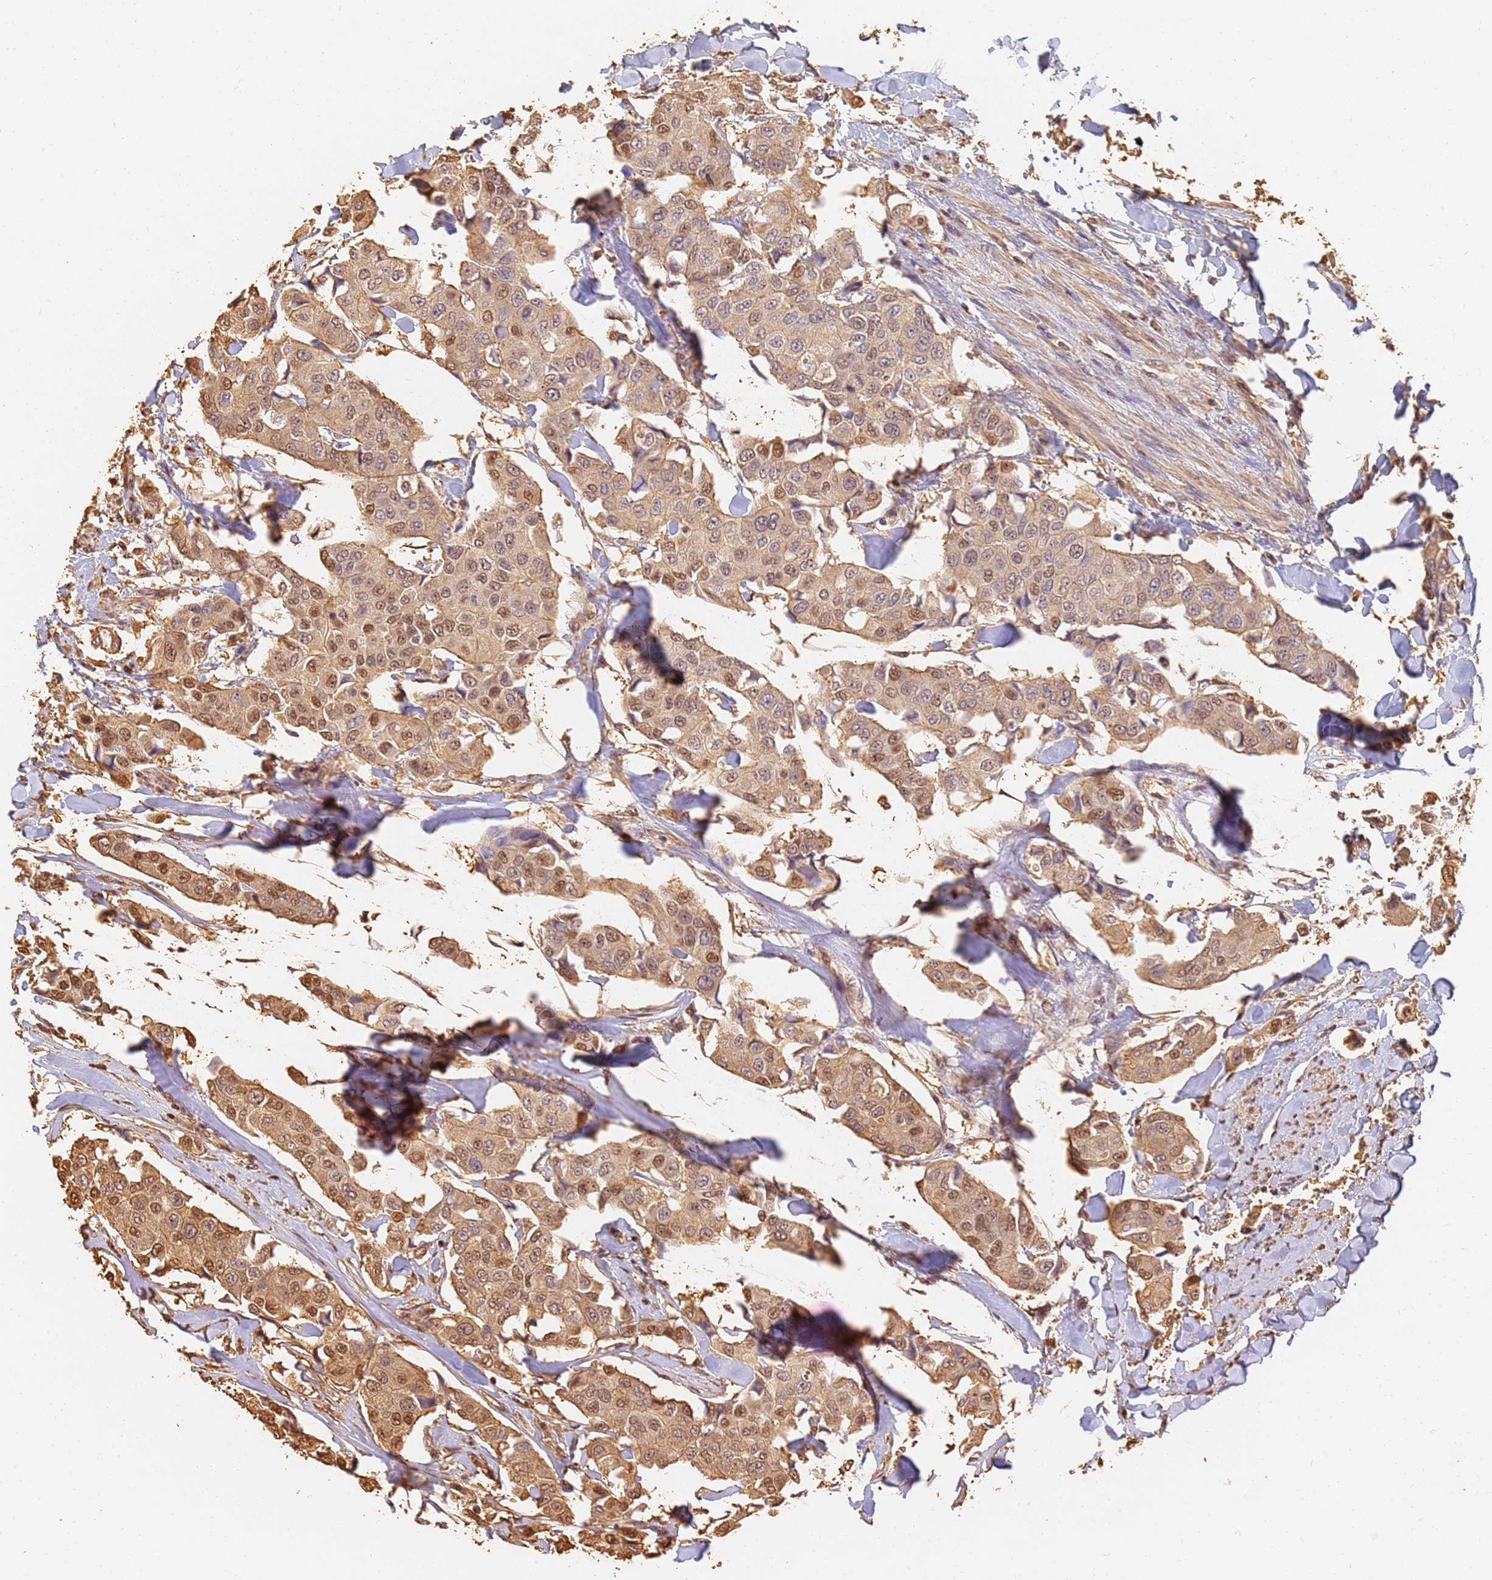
{"staining": {"intensity": "moderate", "quantity": ">75%", "location": "cytoplasmic/membranous,nuclear"}, "tissue": "breast cancer", "cell_type": "Tumor cells", "image_type": "cancer", "snomed": [{"axis": "morphology", "description": "Duct carcinoma"}, {"axis": "topography", "description": "Breast"}], "caption": "Immunohistochemical staining of human infiltrating ductal carcinoma (breast) exhibits medium levels of moderate cytoplasmic/membranous and nuclear protein staining in about >75% of tumor cells.", "gene": "JAK2", "patient": {"sex": "female", "age": 80}}